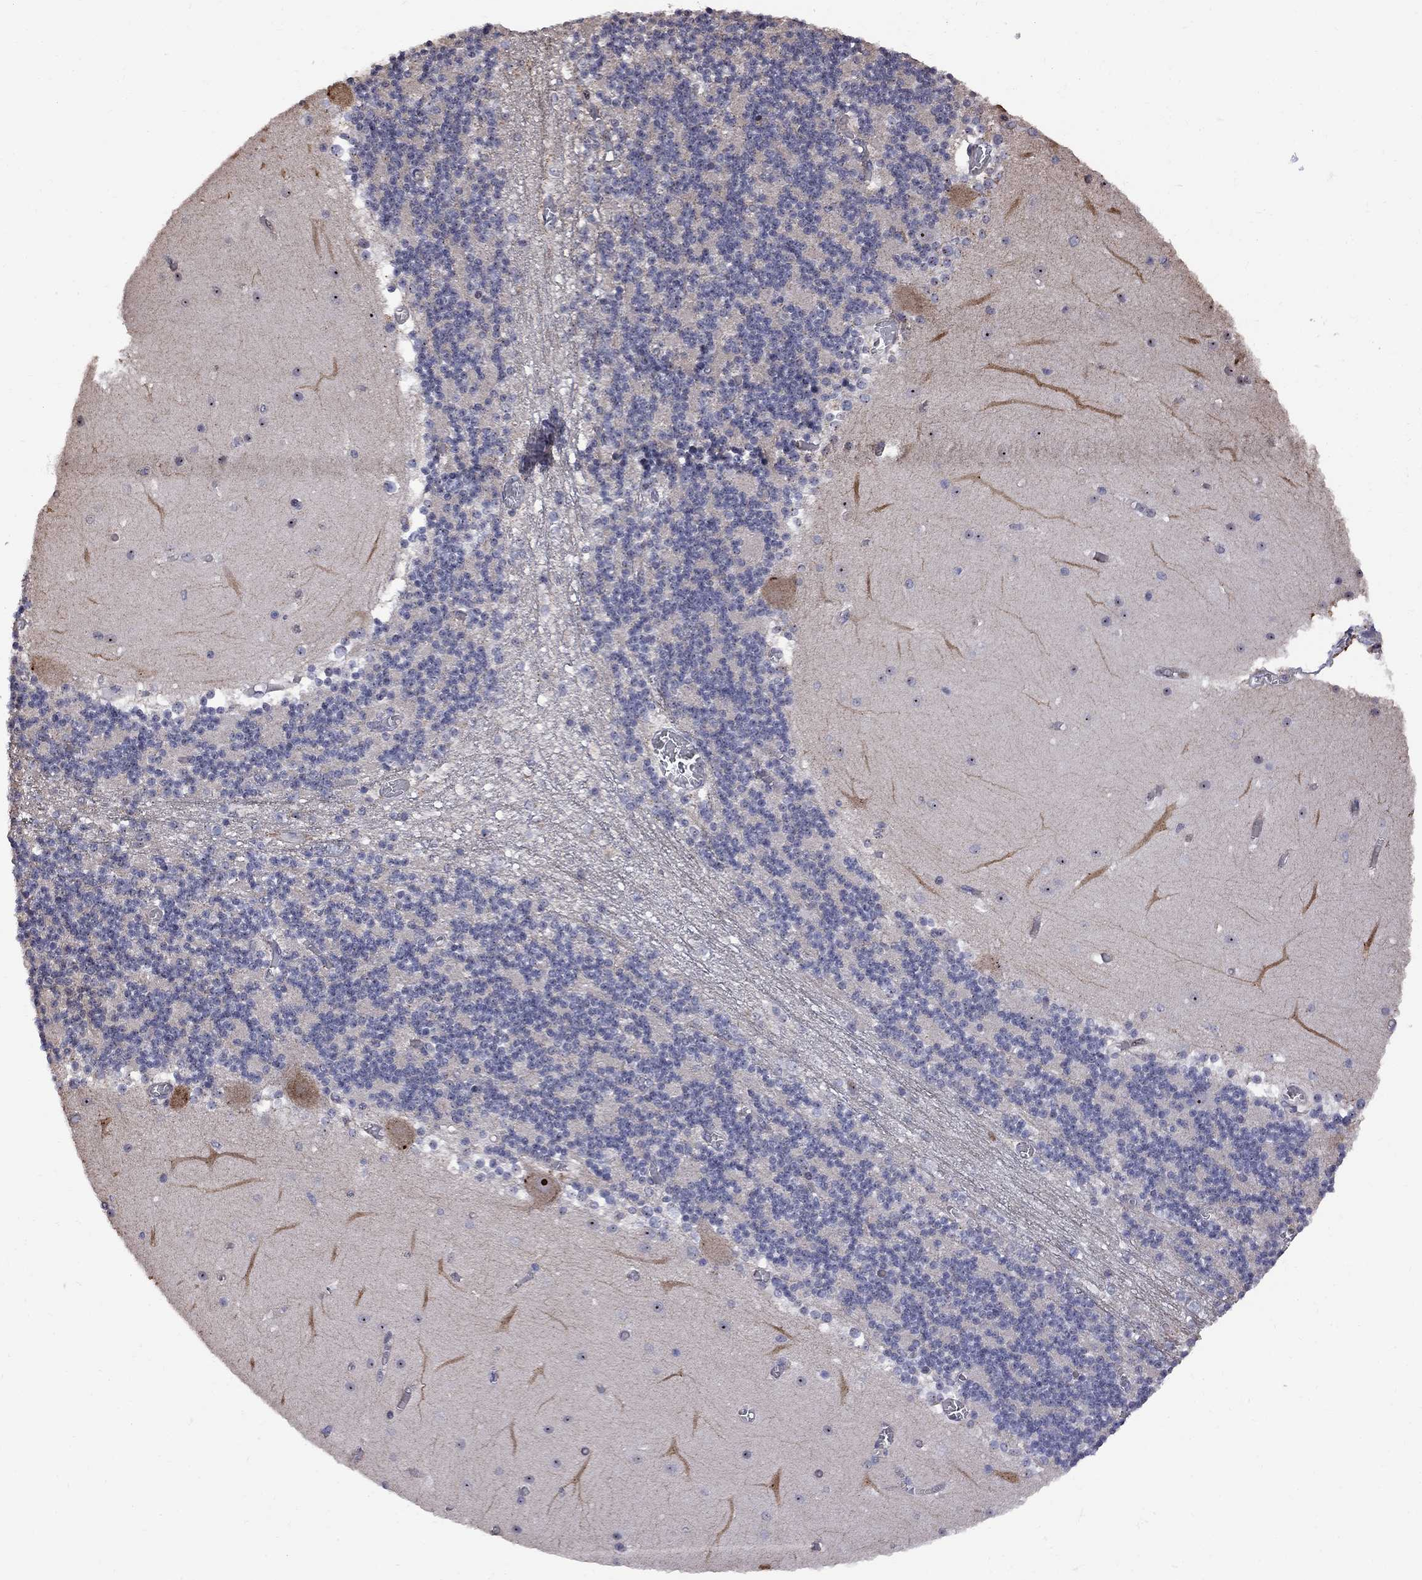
{"staining": {"intensity": "negative", "quantity": "none", "location": "none"}, "tissue": "cerebellum", "cell_type": "Cells in granular layer", "image_type": "normal", "snomed": [{"axis": "morphology", "description": "Normal tissue, NOS"}, {"axis": "topography", "description": "Cerebellum"}], "caption": "IHC photomicrograph of normal human cerebellum stained for a protein (brown), which displays no expression in cells in granular layer.", "gene": "DHX33", "patient": {"sex": "female", "age": 28}}